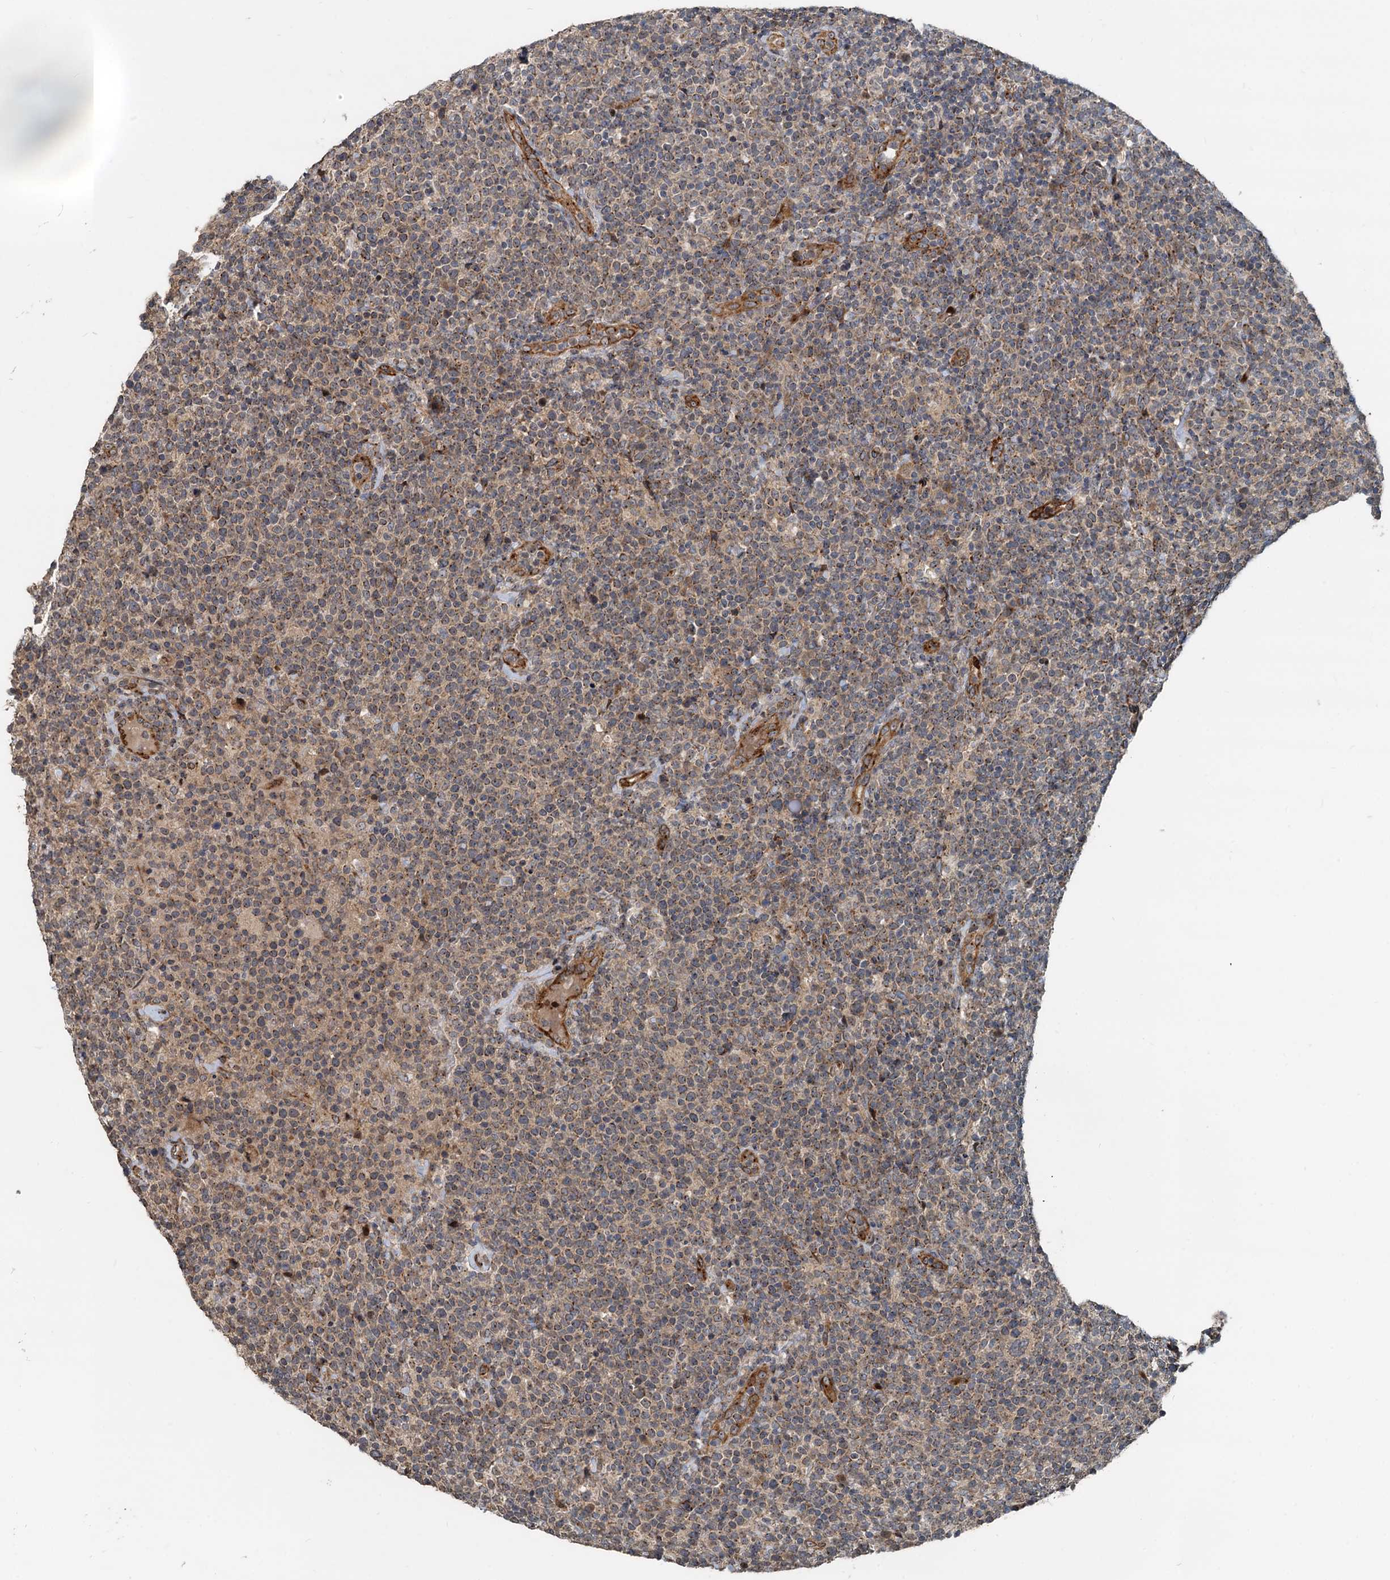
{"staining": {"intensity": "weak", "quantity": ">75%", "location": "cytoplasmic/membranous"}, "tissue": "lymphoma", "cell_type": "Tumor cells", "image_type": "cancer", "snomed": [{"axis": "morphology", "description": "Malignant lymphoma, non-Hodgkin's type, High grade"}, {"axis": "topography", "description": "Lymph node"}], "caption": "DAB immunohistochemical staining of malignant lymphoma, non-Hodgkin's type (high-grade) demonstrates weak cytoplasmic/membranous protein staining in about >75% of tumor cells.", "gene": "CEP68", "patient": {"sex": "male", "age": 61}}